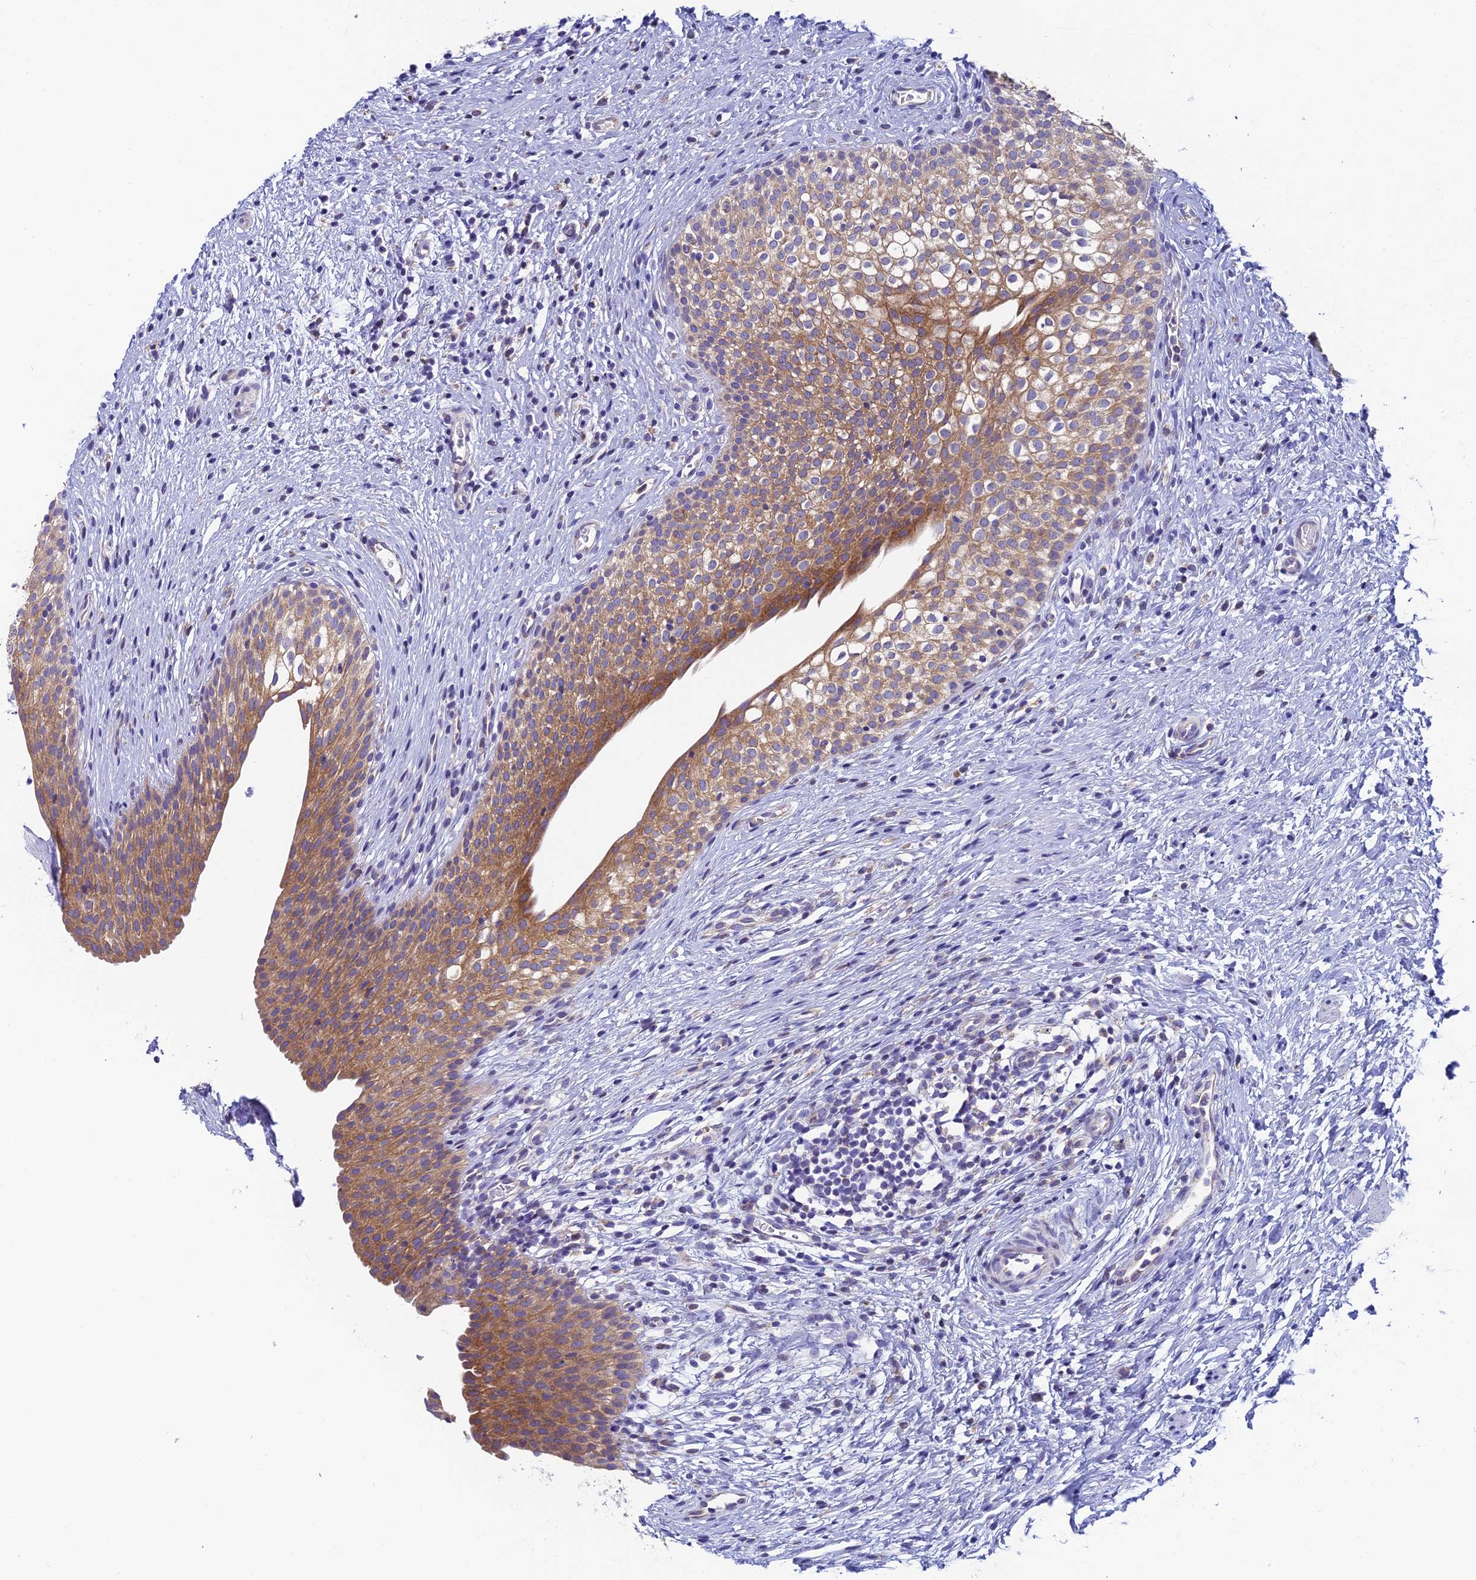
{"staining": {"intensity": "moderate", "quantity": ">75%", "location": "cytoplasmic/membranous"}, "tissue": "urinary bladder", "cell_type": "Urothelial cells", "image_type": "normal", "snomed": [{"axis": "morphology", "description": "Normal tissue, NOS"}, {"axis": "topography", "description": "Urinary bladder"}], "caption": "This histopathology image shows unremarkable urinary bladder stained with immunohistochemistry to label a protein in brown. The cytoplasmic/membranous of urothelial cells show moderate positivity for the protein. Nuclei are counter-stained blue.", "gene": "REEP4", "patient": {"sex": "male", "age": 1}}